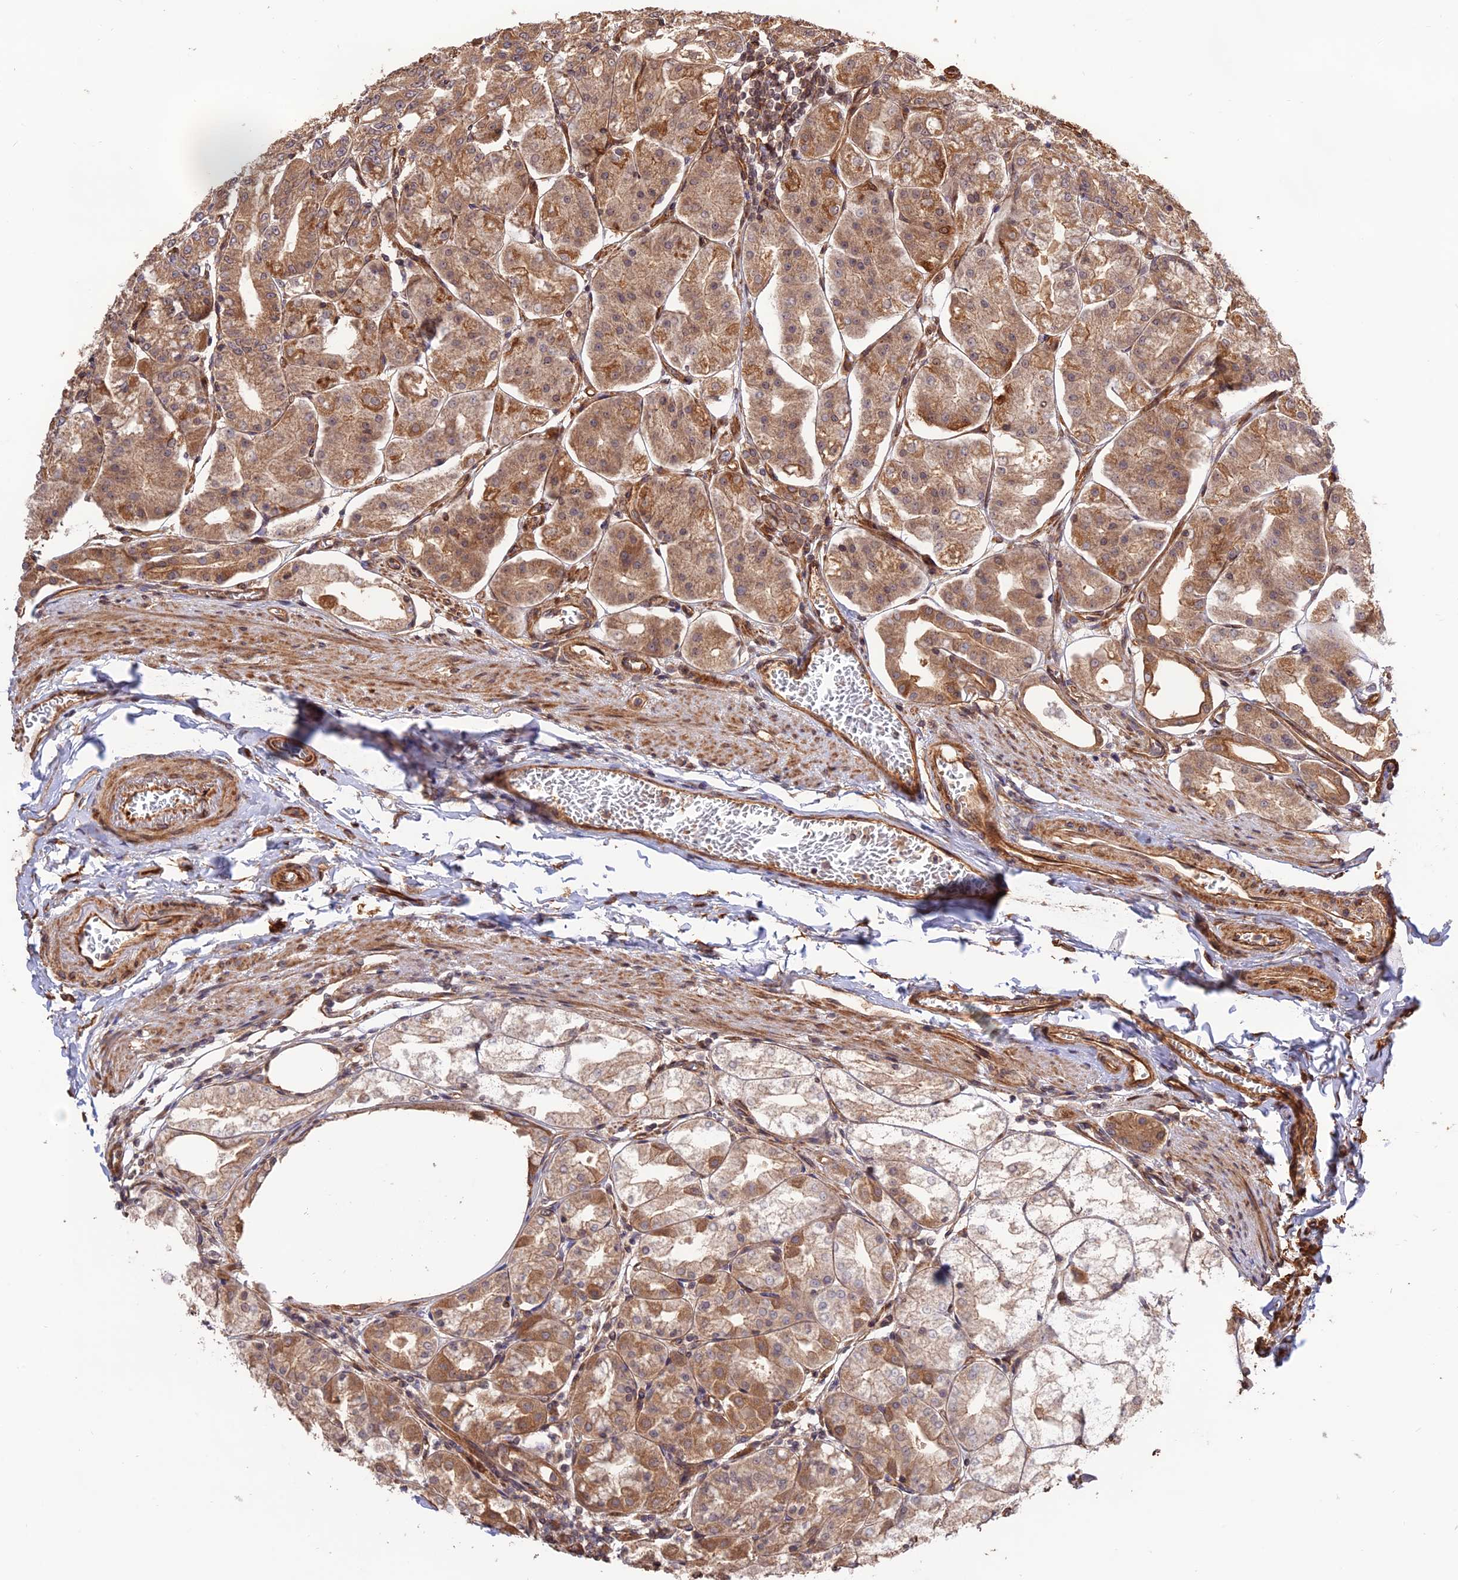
{"staining": {"intensity": "moderate", "quantity": ">75%", "location": "cytoplasmic/membranous"}, "tissue": "stomach", "cell_type": "Glandular cells", "image_type": "normal", "snomed": [{"axis": "morphology", "description": "Normal tissue, NOS"}, {"axis": "topography", "description": "Stomach, lower"}], "caption": "The micrograph demonstrates staining of benign stomach, revealing moderate cytoplasmic/membranous protein positivity (brown color) within glandular cells. (DAB IHC with brightfield microscopy, high magnification).", "gene": "CREBL2", "patient": {"sex": "male", "age": 71}}